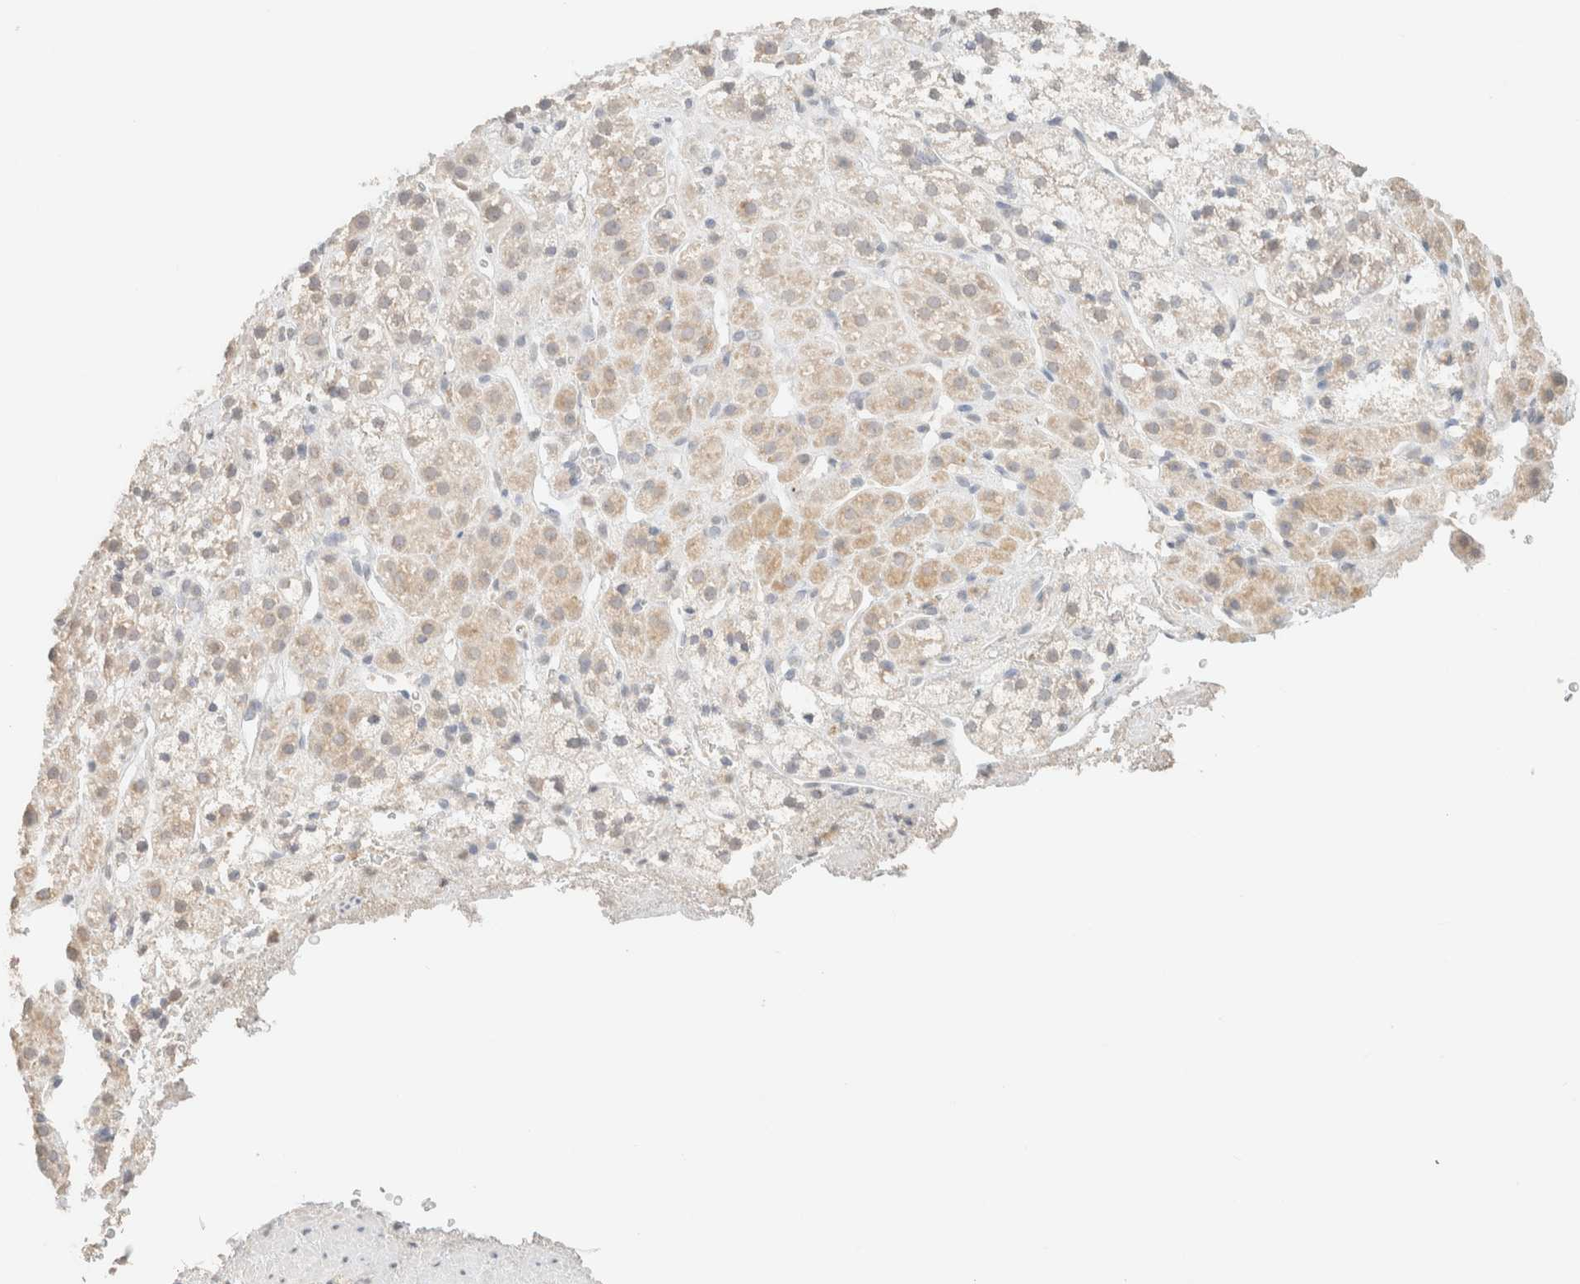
{"staining": {"intensity": "weak", "quantity": "25%-75%", "location": "cytoplasmic/membranous"}, "tissue": "adrenal gland", "cell_type": "Glandular cells", "image_type": "normal", "snomed": [{"axis": "morphology", "description": "Normal tissue, NOS"}, {"axis": "topography", "description": "Adrenal gland"}], "caption": "Weak cytoplasmic/membranous expression is appreciated in approximately 25%-75% of glandular cells in normal adrenal gland. (Stains: DAB (3,3'-diaminobenzidine) in brown, nuclei in blue, Microscopy: brightfield microscopy at high magnification).", "gene": "CPA1", "patient": {"sex": "male", "age": 56}}